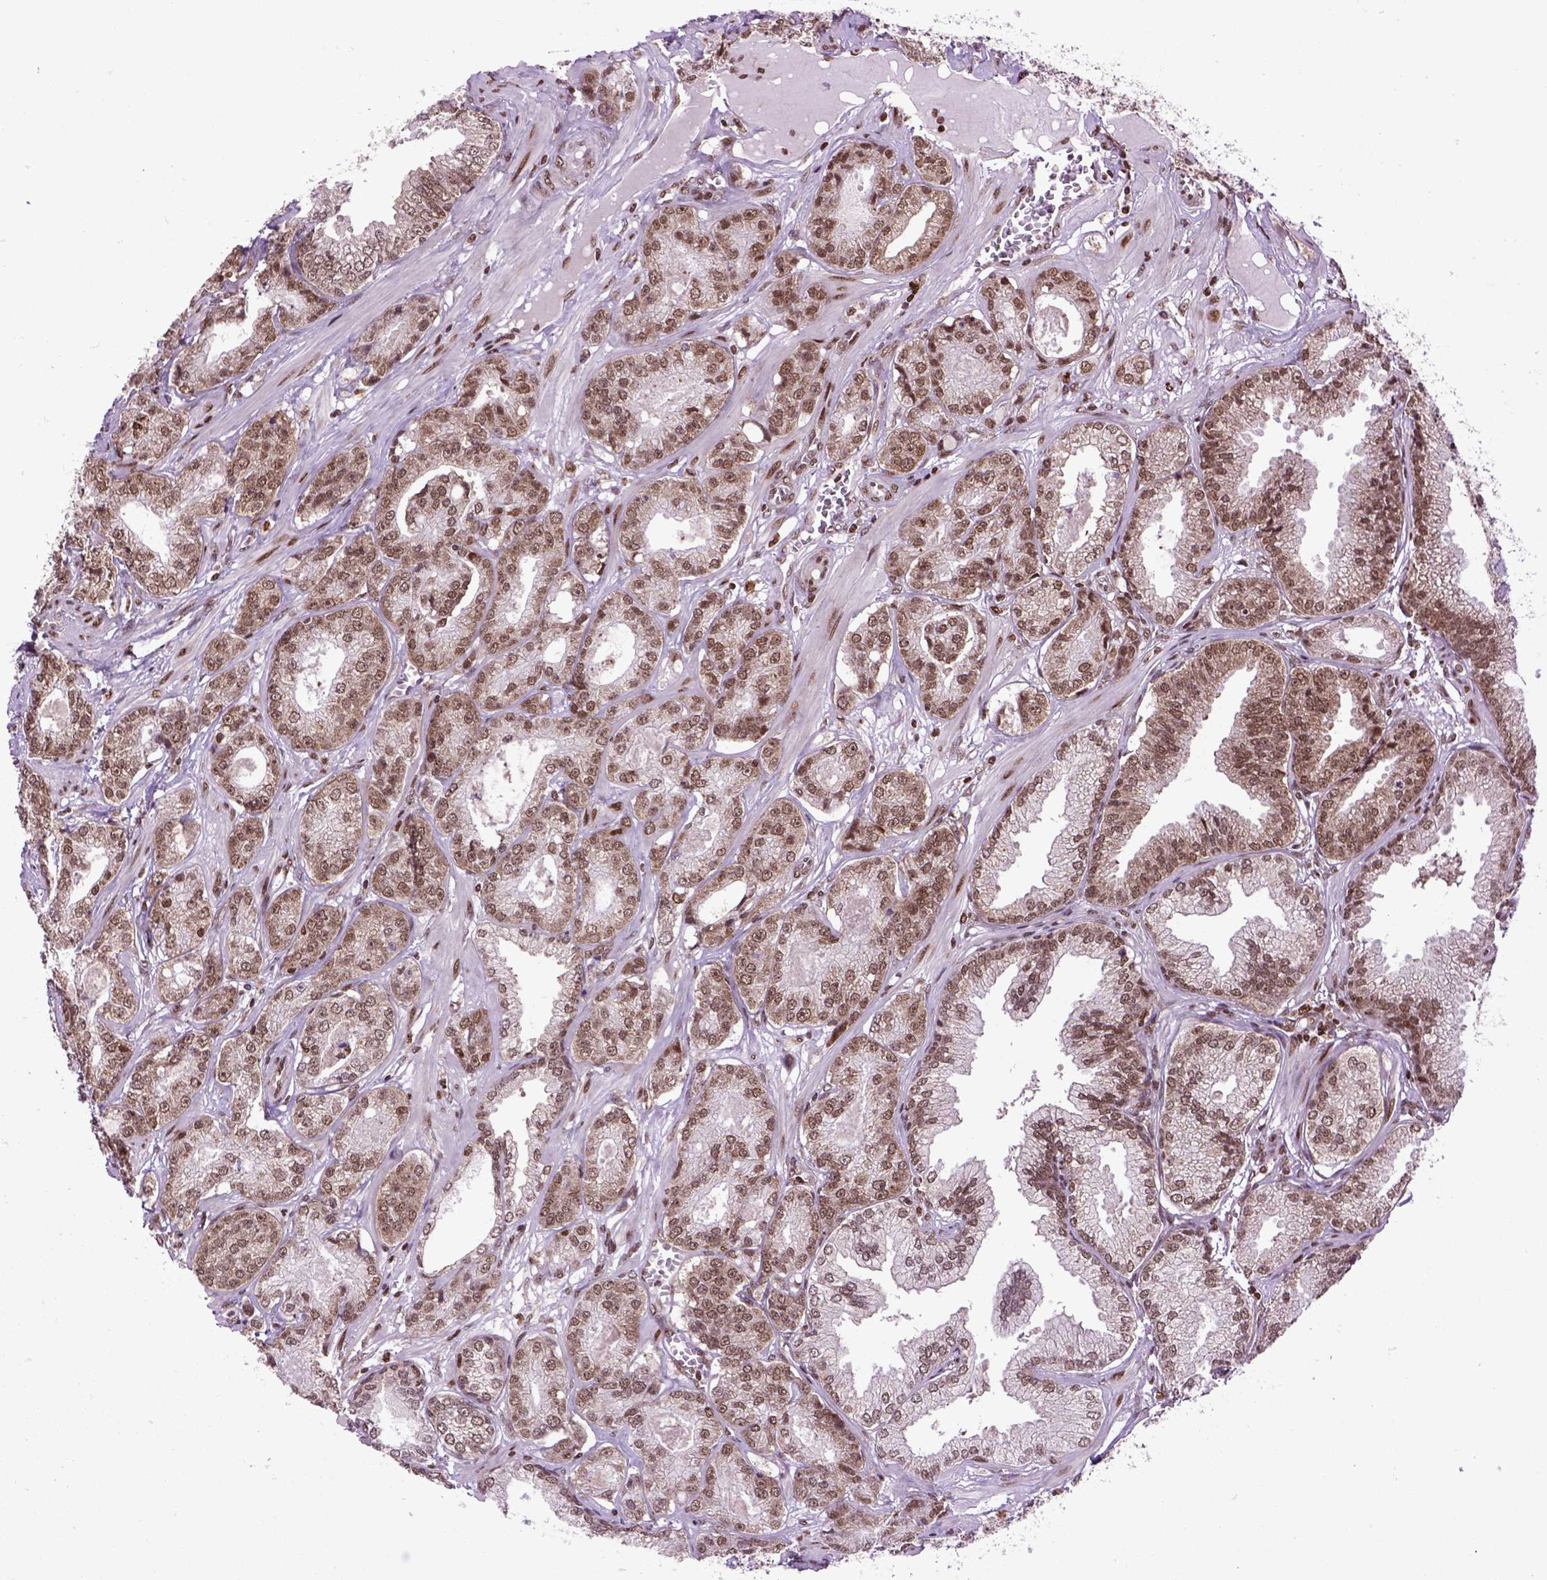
{"staining": {"intensity": "moderate", "quantity": ">75%", "location": "nuclear"}, "tissue": "prostate cancer", "cell_type": "Tumor cells", "image_type": "cancer", "snomed": [{"axis": "morphology", "description": "Adenocarcinoma, NOS"}, {"axis": "topography", "description": "Prostate"}], "caption": "A high-resolution photomicrograph shows immunohistochemistry (IHC) staining of adenocarcinoma (prostate), which demonstrates moderate nuclear positivity in about >75% of tumor cells. Using DAB (3,3'-diaminobenzidine) (brown) and hematoxylin (blue) stains, captured at high magnification using brightfield microscopy.", "gene": "CELF1", "patient": {"sex": "male", "age": 64}}